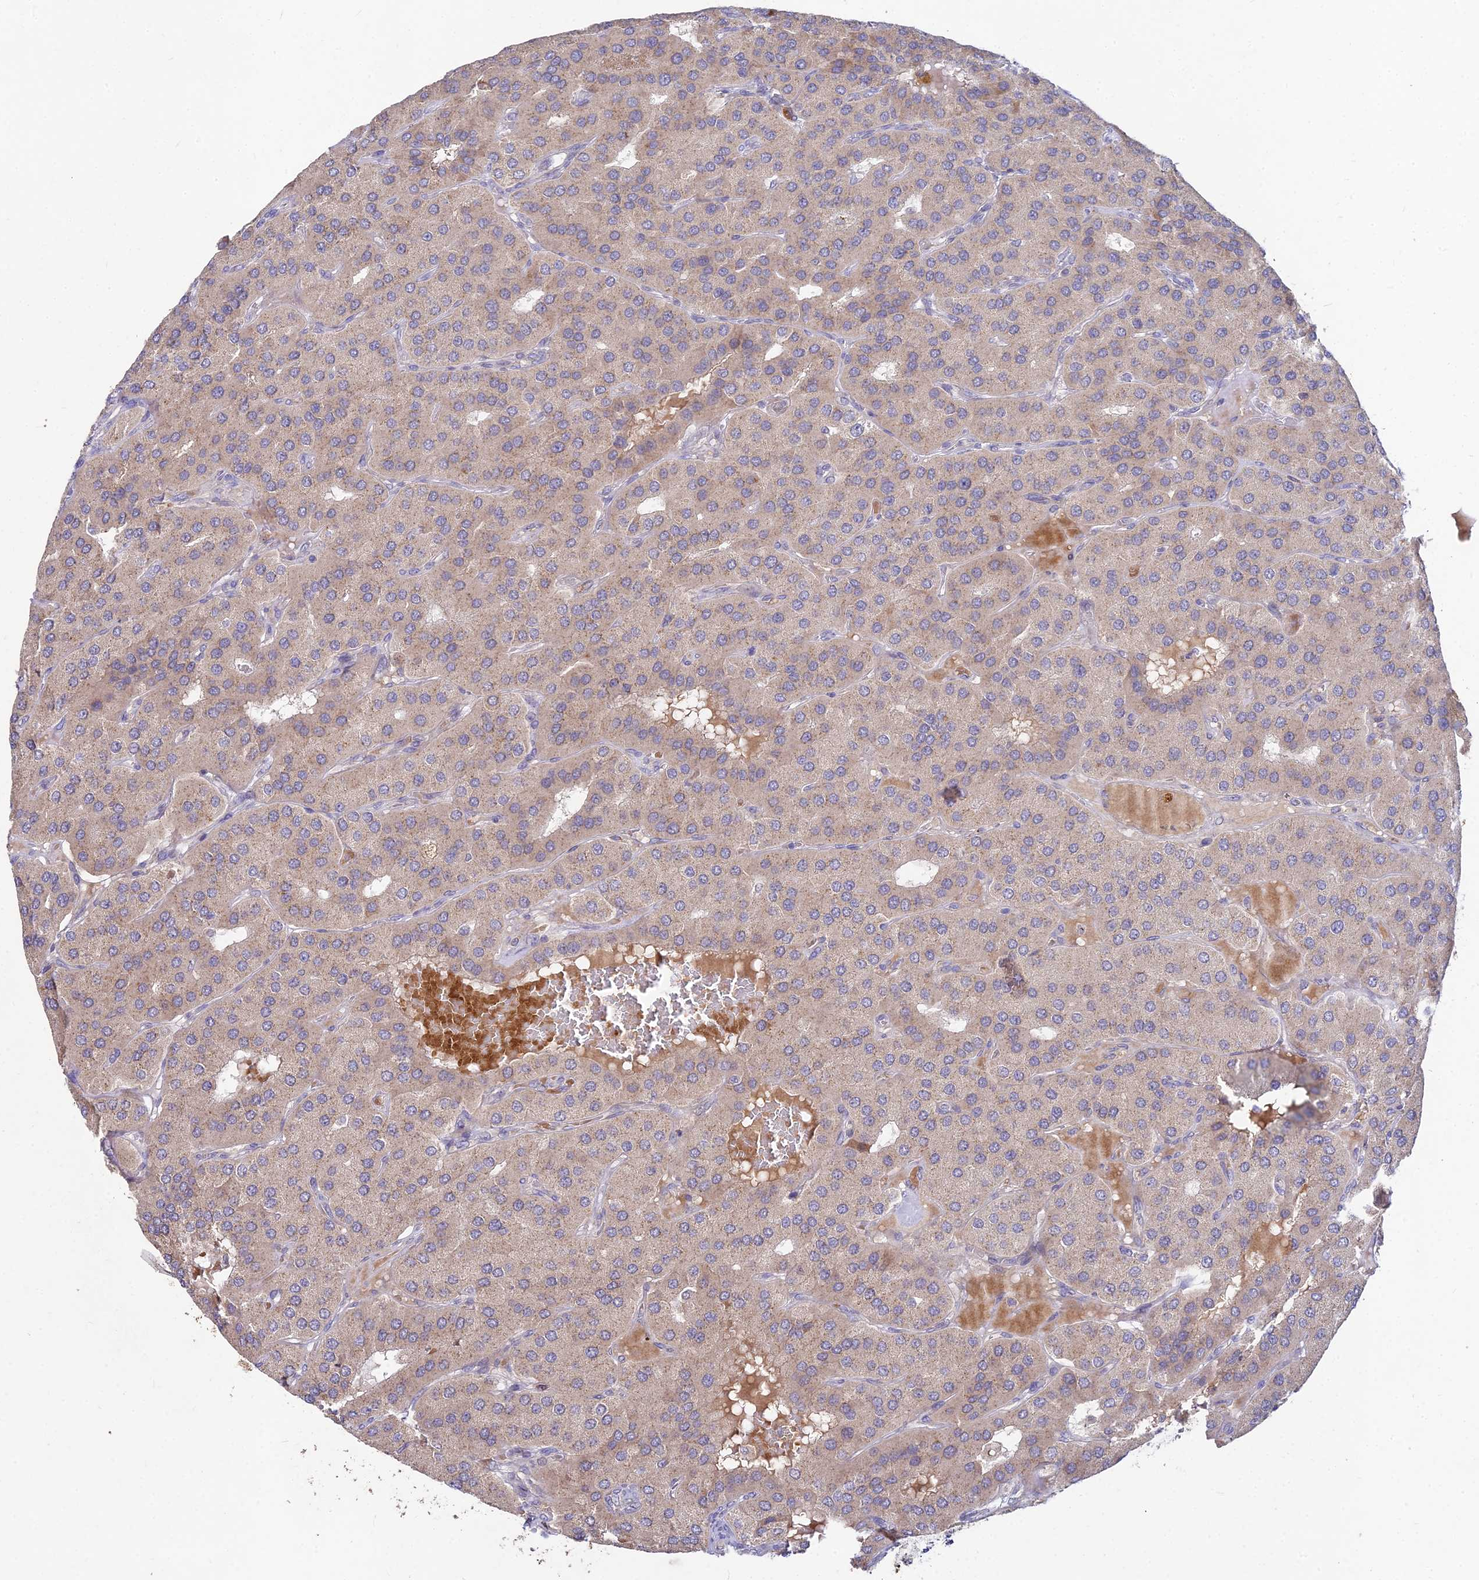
{"staining": {"intensity": "weak", "quantity": ">75%", "location": "cytoplasmic/membranous"}, "tissue": "parathyroid gland", "cell_type": "Glandular cells", "image_type": "normal", "snomed": [{"axis": "morphology", "description": "Normal tissue, NOS"}, {"axis": "morphology", "description": "Adenoma, NOS"}, {"axis": "topography", "description": "Parathyroid gland"}], "caption": "Human parathyroid gland stained with a brown dye shows weak cytoplasmic/membranous positive expression in about >75% of glandular cells.", "gene": "WDR43", "patient": {"sex": "female", "age": 86}}